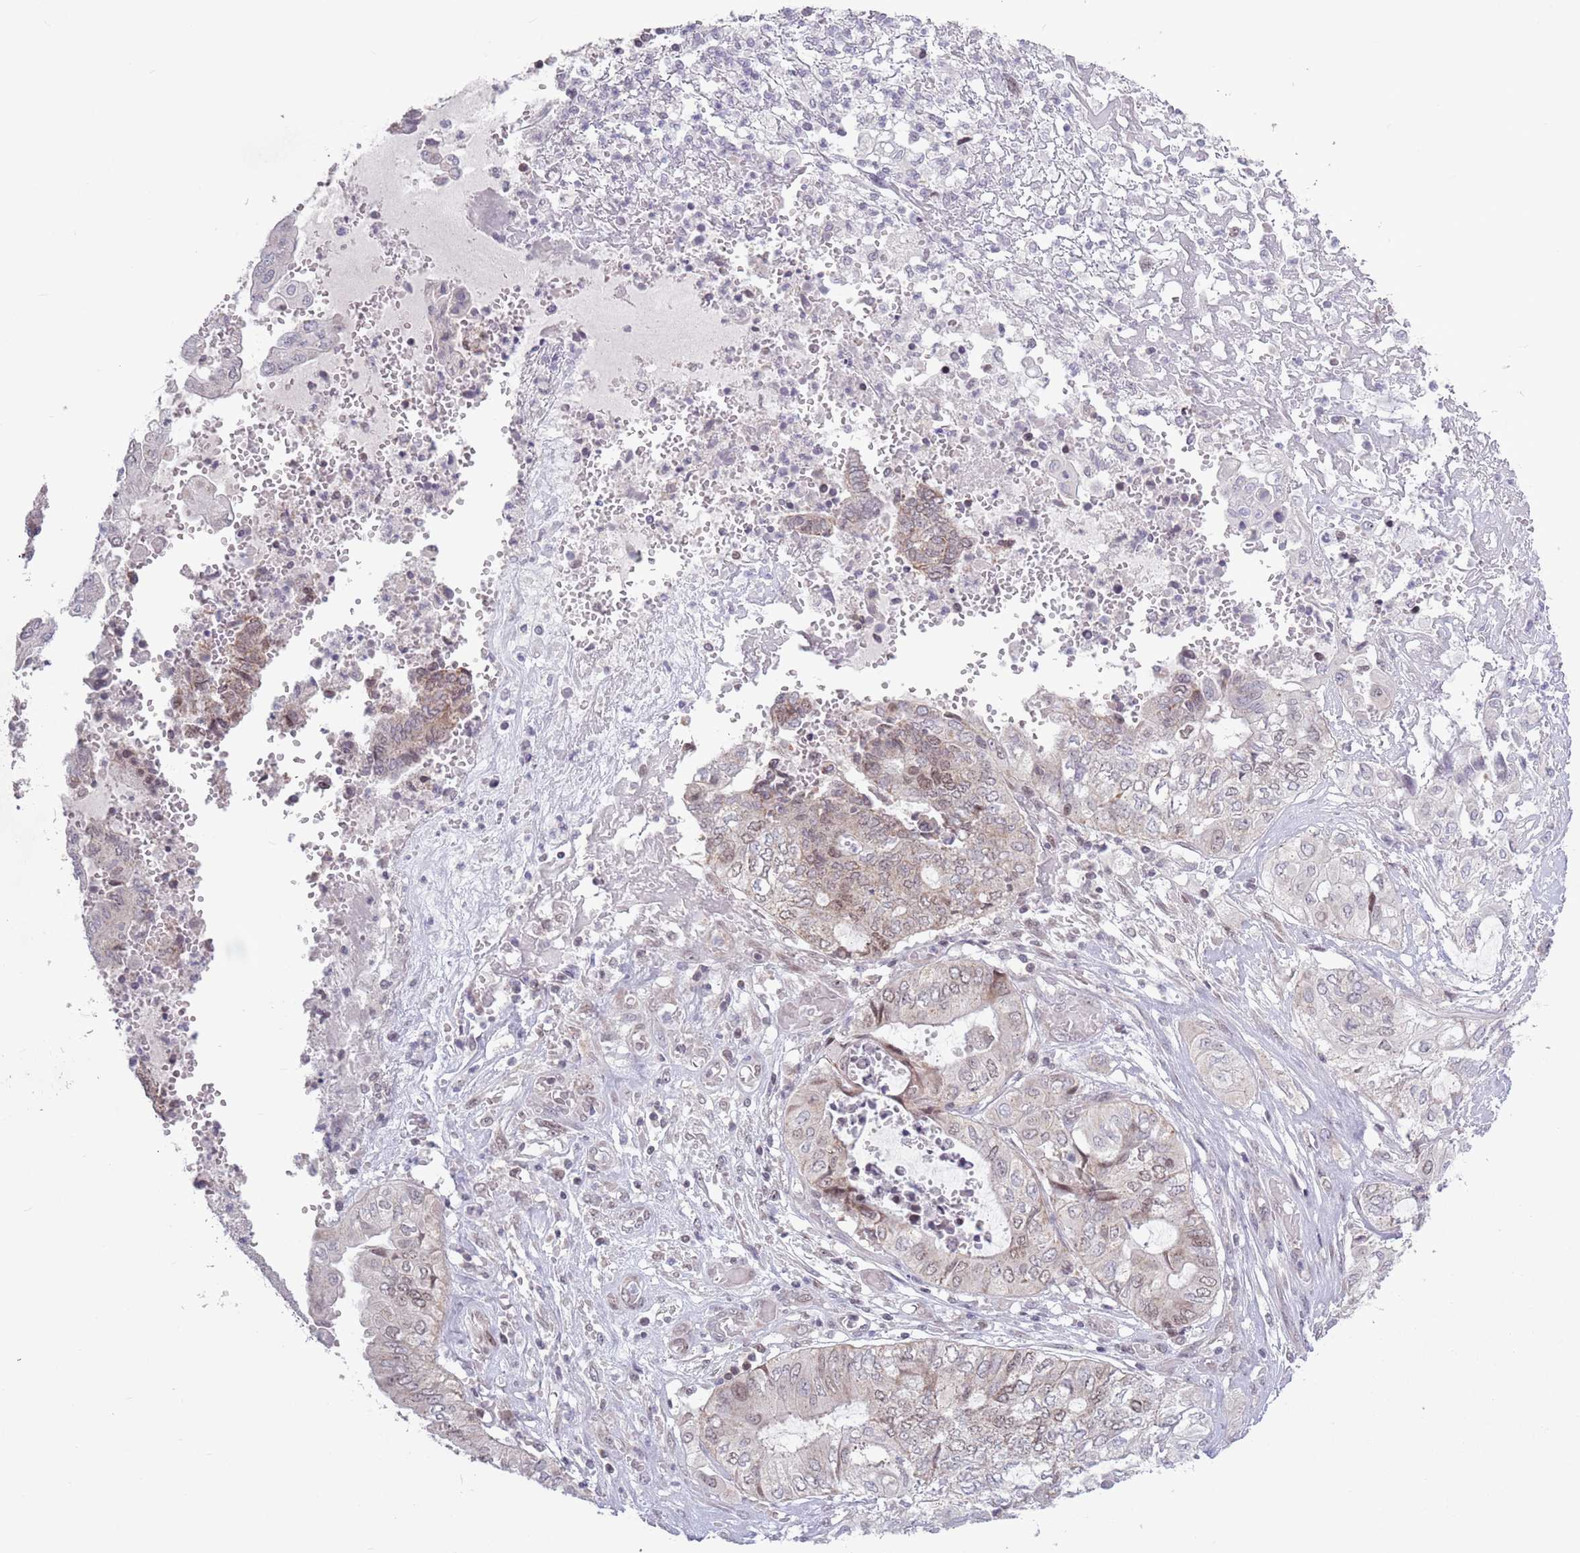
{"staining": {"intensity": "weak", "quantity": "25%-75%", "location": "cytoplasmic/membranous,nuclear"}, "tissue": "endometrial cancer", "cell_type": "Tumor cells", "image_type": "cancer", "snomed": [{"axis": "morphology", "description": "Adenocarcinoma, NOS"}, {"axis": "topography", "description": "Uterus"}, {"axis": "topography", "description": "Endometrium"}], "caption": "DAB (3,3'-diaminobenzidine) immunohistochemical staining of human endometrial adenocarcinoma exhibits weak cytoplasmic/membranous and nuclear protein staining in about 25%-75% of tumor cells. The staining was performed using DAB, with brown indicating positive protein expression. Nuclei are stained blue with hematoxylin.", "gene": "MRPL34", "patient": {"sex": "female", "age": 70}}